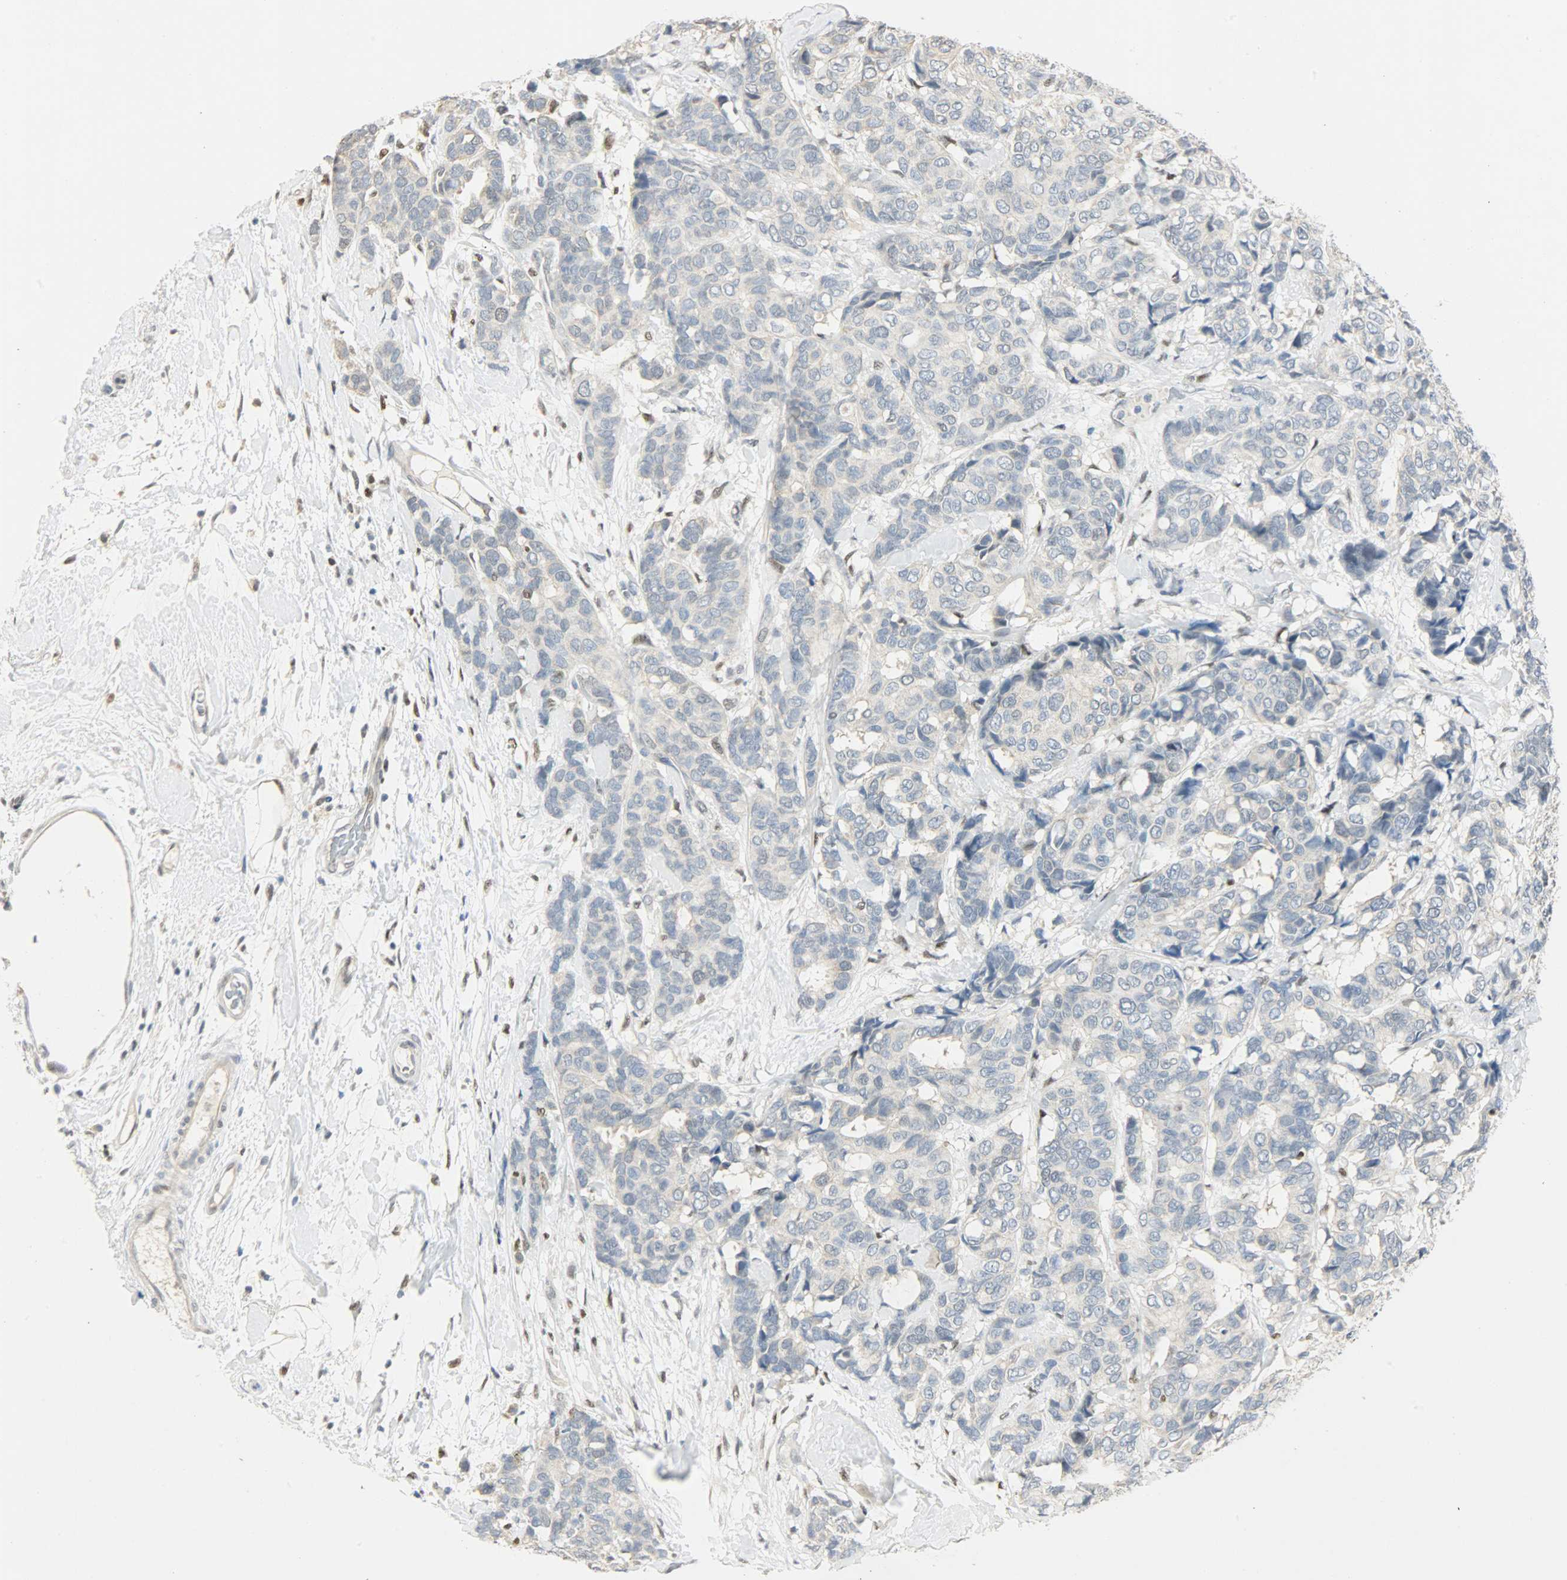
{"staining": {"intensity": "negative", "quantity": "none", "location": "none"}, "tissue": "breast cancer", "cell_type": "Tumor cells", "image_type": "cancer", "snomed": [{"axis": "morphology", "description": "Duct carcinoma"}, {"axis": "topography", "description": "Breast"}], "caption": "Human breast cancer (infiltrating ductal carcinoma) stained for a protein using immunohistochemistry demonstrates no staining in tumor cells.", "gene": "PPARG", "patient": {"sex": "female", "age": 87}}